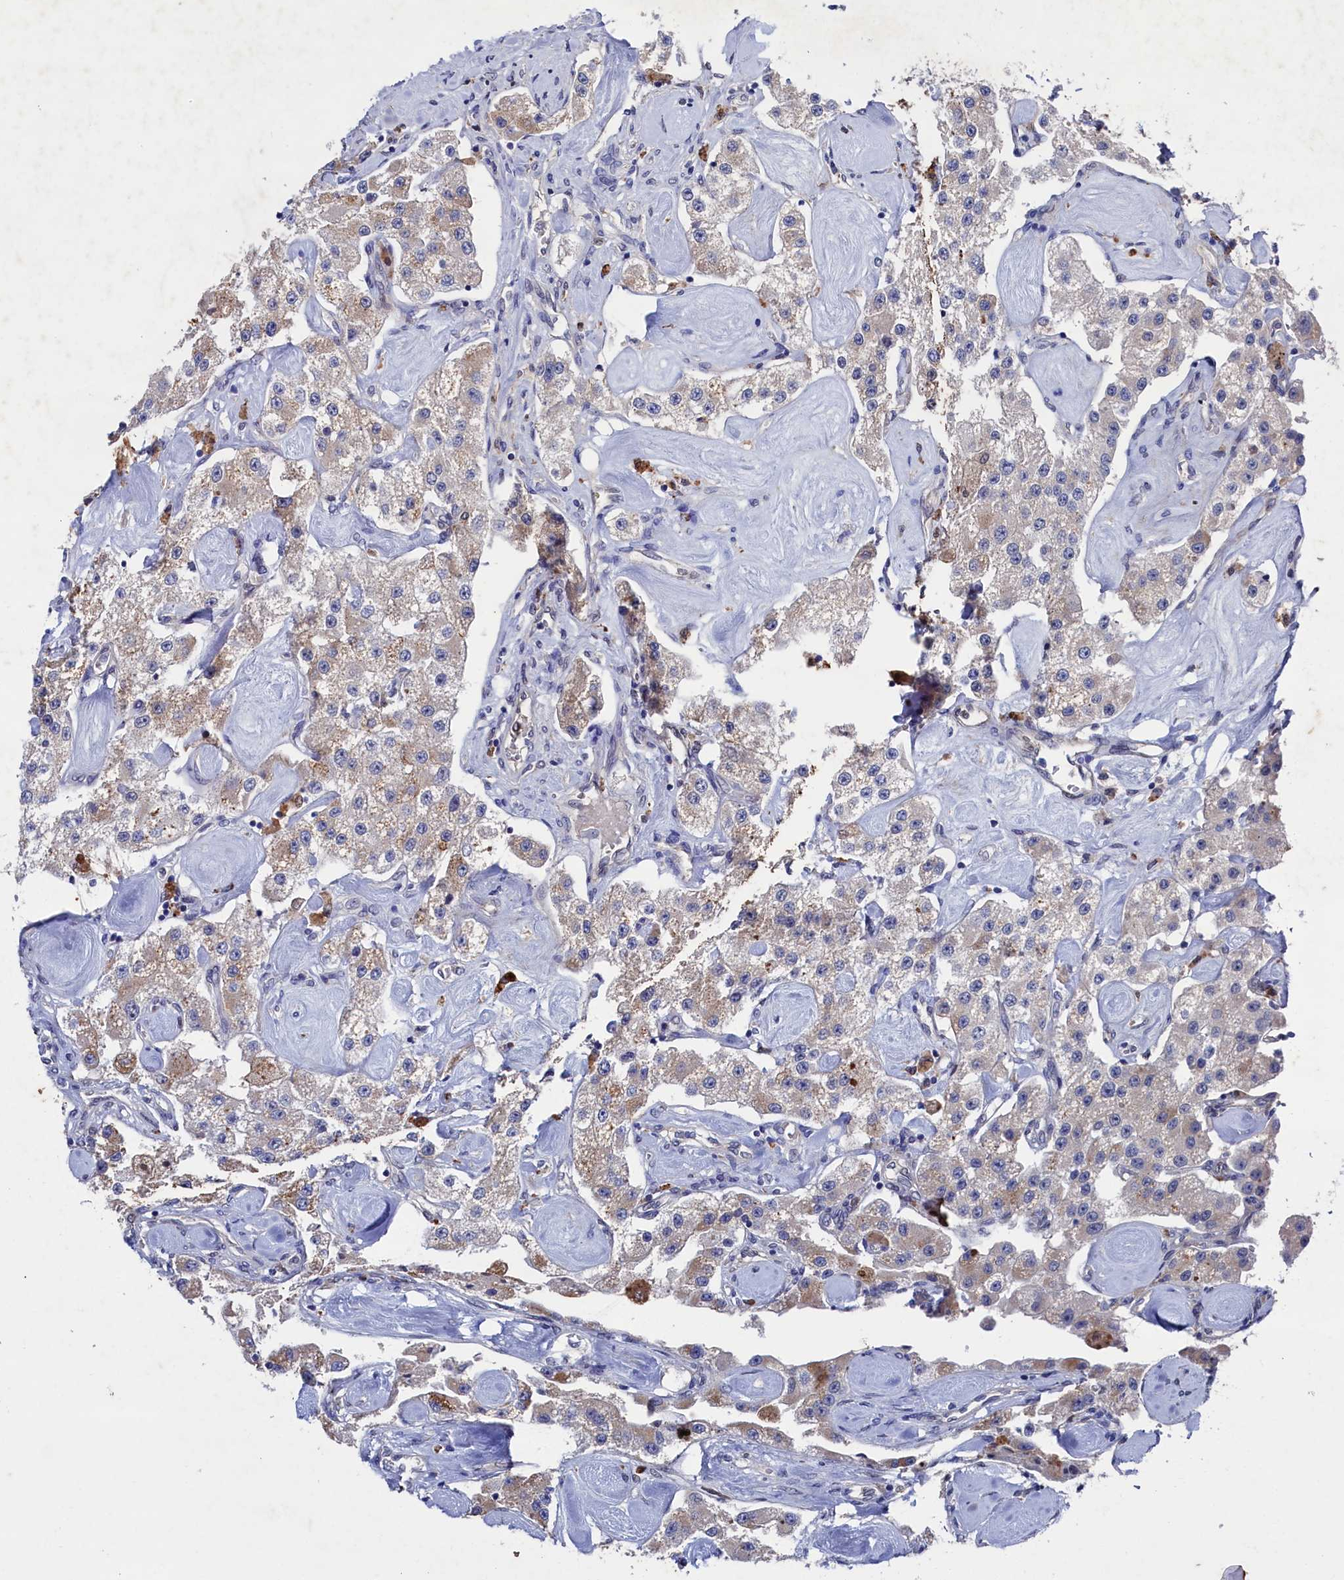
{"staining": {"intensity": "weak", "quantity": "25%-75%", "location": "cytoplasmic/membranous"}, "tissue": "carcinoid", "cell_type": "Tumor cells", "image_type": "cancer", "snomed": [{"axis": "morphology", "description": "Carcinoid, malignant, NOS"}, {"axis": "topography", "description": "Pancreas"}], "caption": "A high-resolution image shows immunohistochemistry staining of carcinoid, which reveals weak cytoplasmic/membranous staining in approximately 25%-75% of tumor cells.", "gene": "RNH1", "patient": {"sex": "male", "age": 41}}